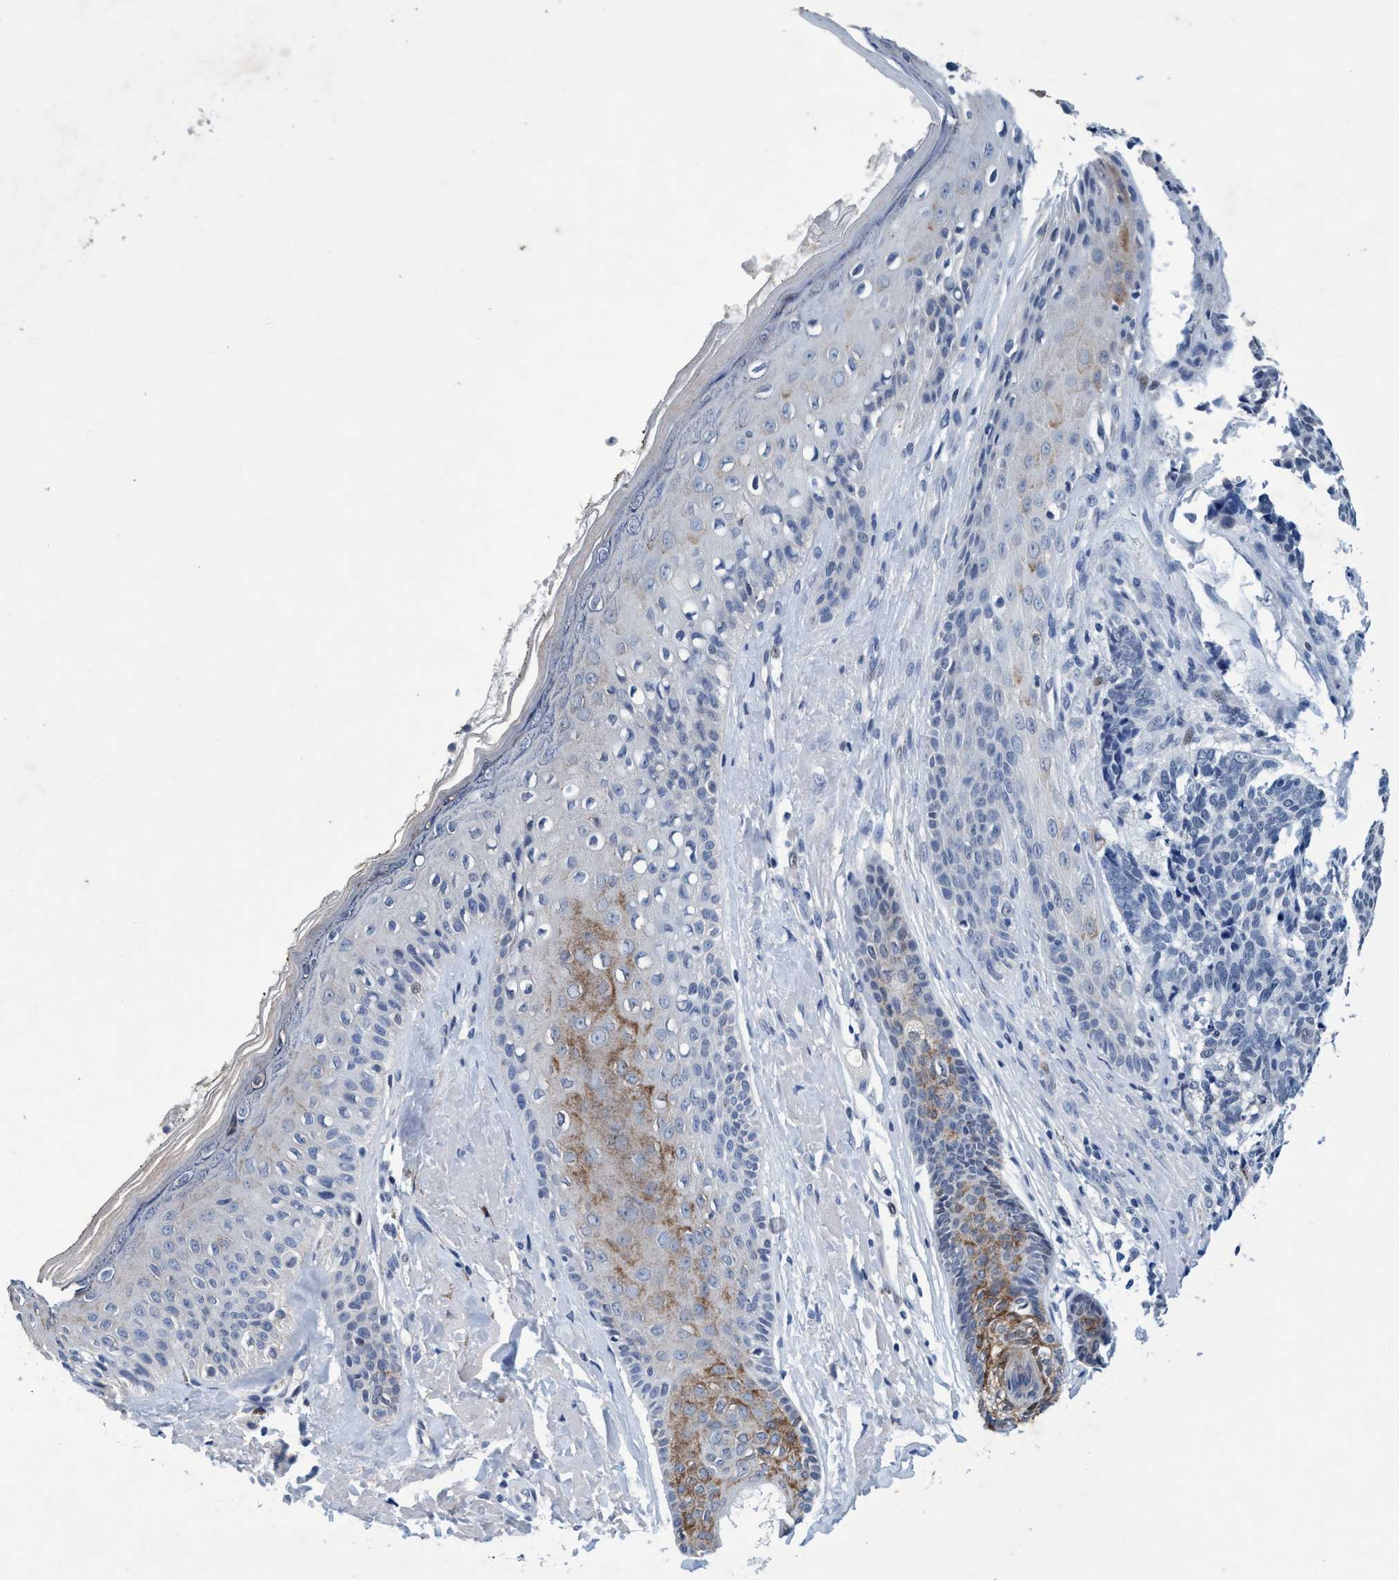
{"staining": {"intensity": "negative", "quantity": "none", "location": "none"}, "tissue": "skin cancer", "cell_type": "Tumor cells", "image_type": "cancer", "snomed": [{"axis": "morphology", "description": "Basal cell carcinoma"}, {"axis": "topography", "description": "Skin"}], "caption": "Protein analysis of skin cancer reveals no significant expression in tumor cells.", "gene": "GRB14", "patient": {"sex": "male", "age": 84}}